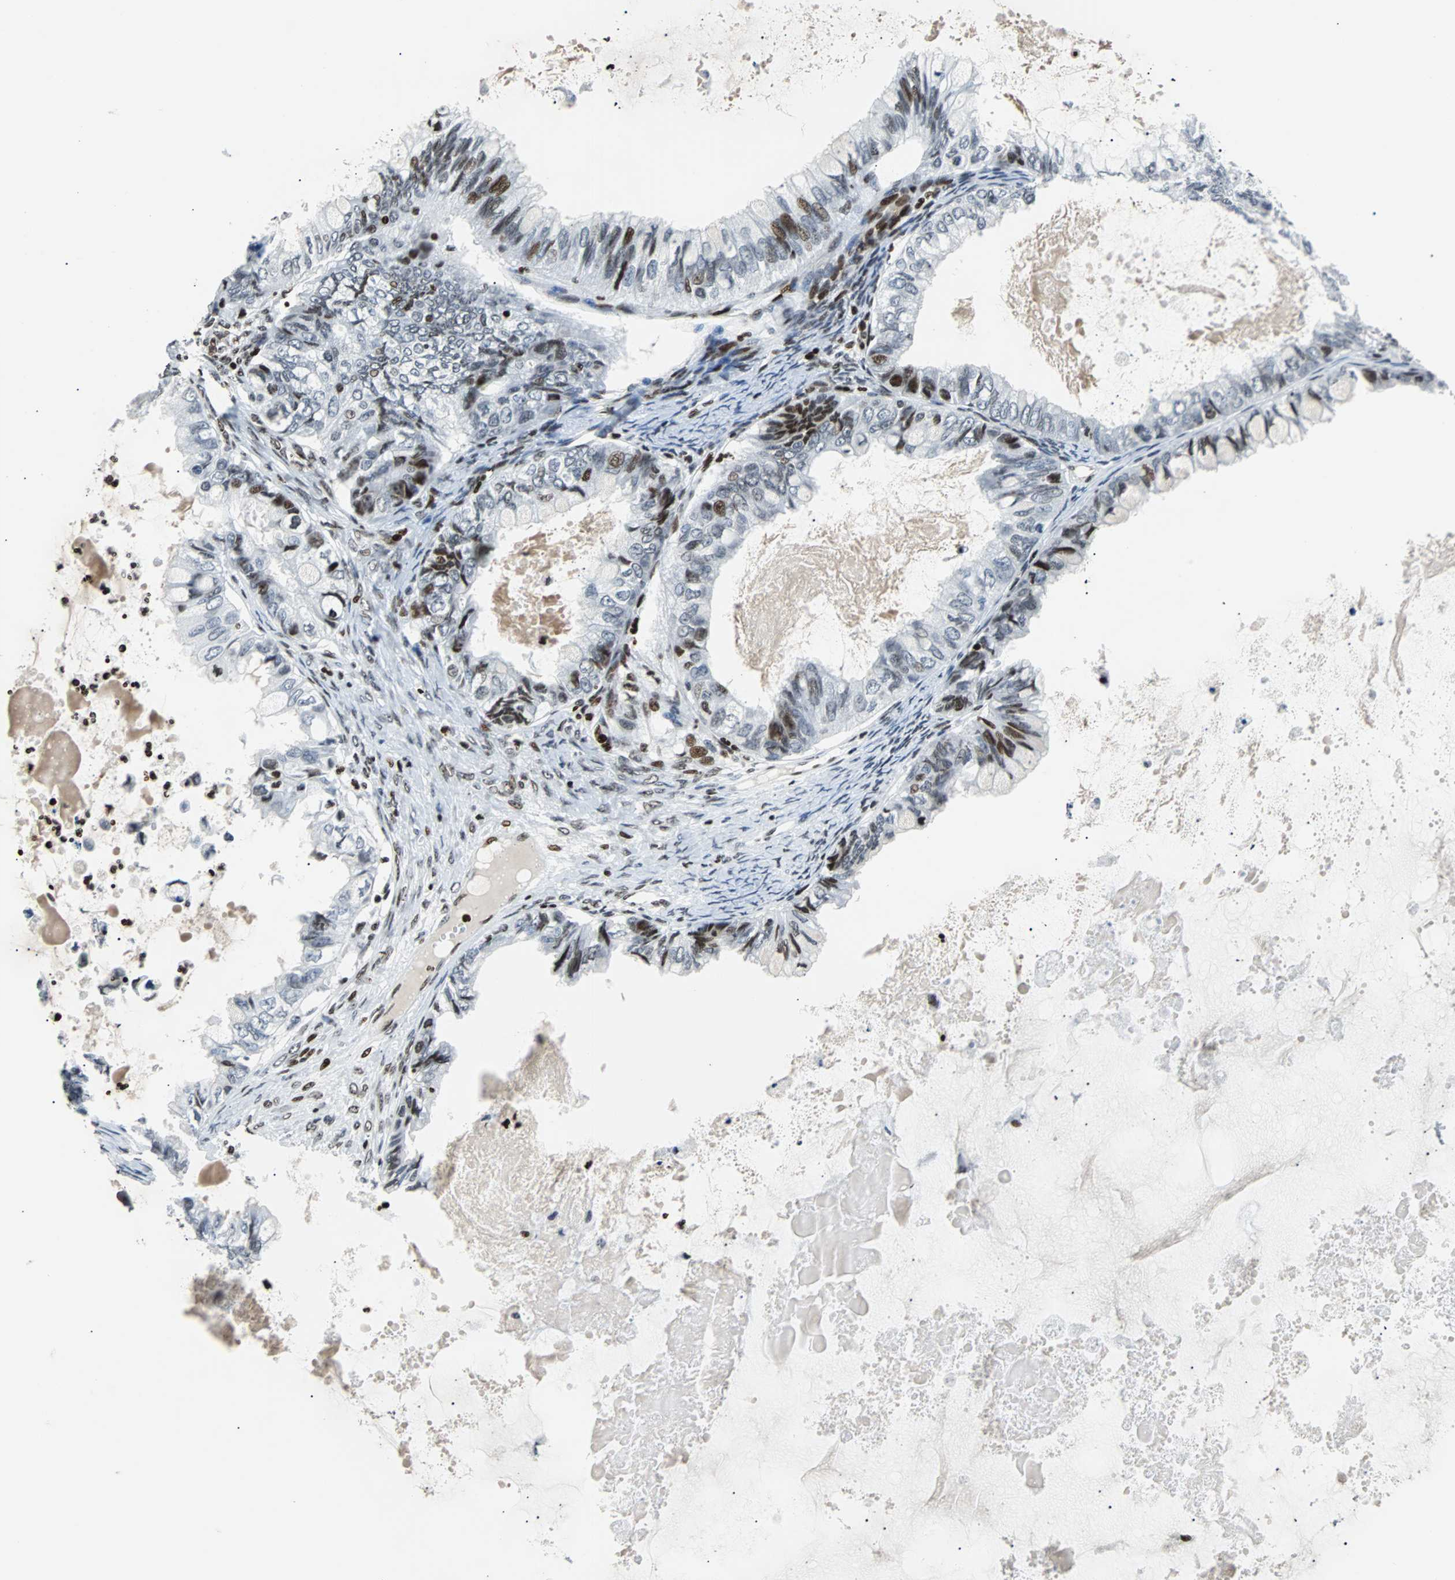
{"staining": {"intensity": "moderate", "quantity": "25%-75%", "location": "nuclear"}, "tissue": "ovarian cancer", "cell_type": "Tumor cells", "image_type": "cancer", "snomed": [{"axis": "morphology", "description": "Cystadenocarcinoma, mucinous, NOS"}, {"axis": "topography", "description": "Ovary"}], "caption": "Ovarian mucinous cystadenocarcinoma stained with a brown dye exhibits moderate nuclear positive staining in approximately 25%-75% of tumor cells.", "gene": "ZNF131", "patient": {"sex": "female", "age": 80}}